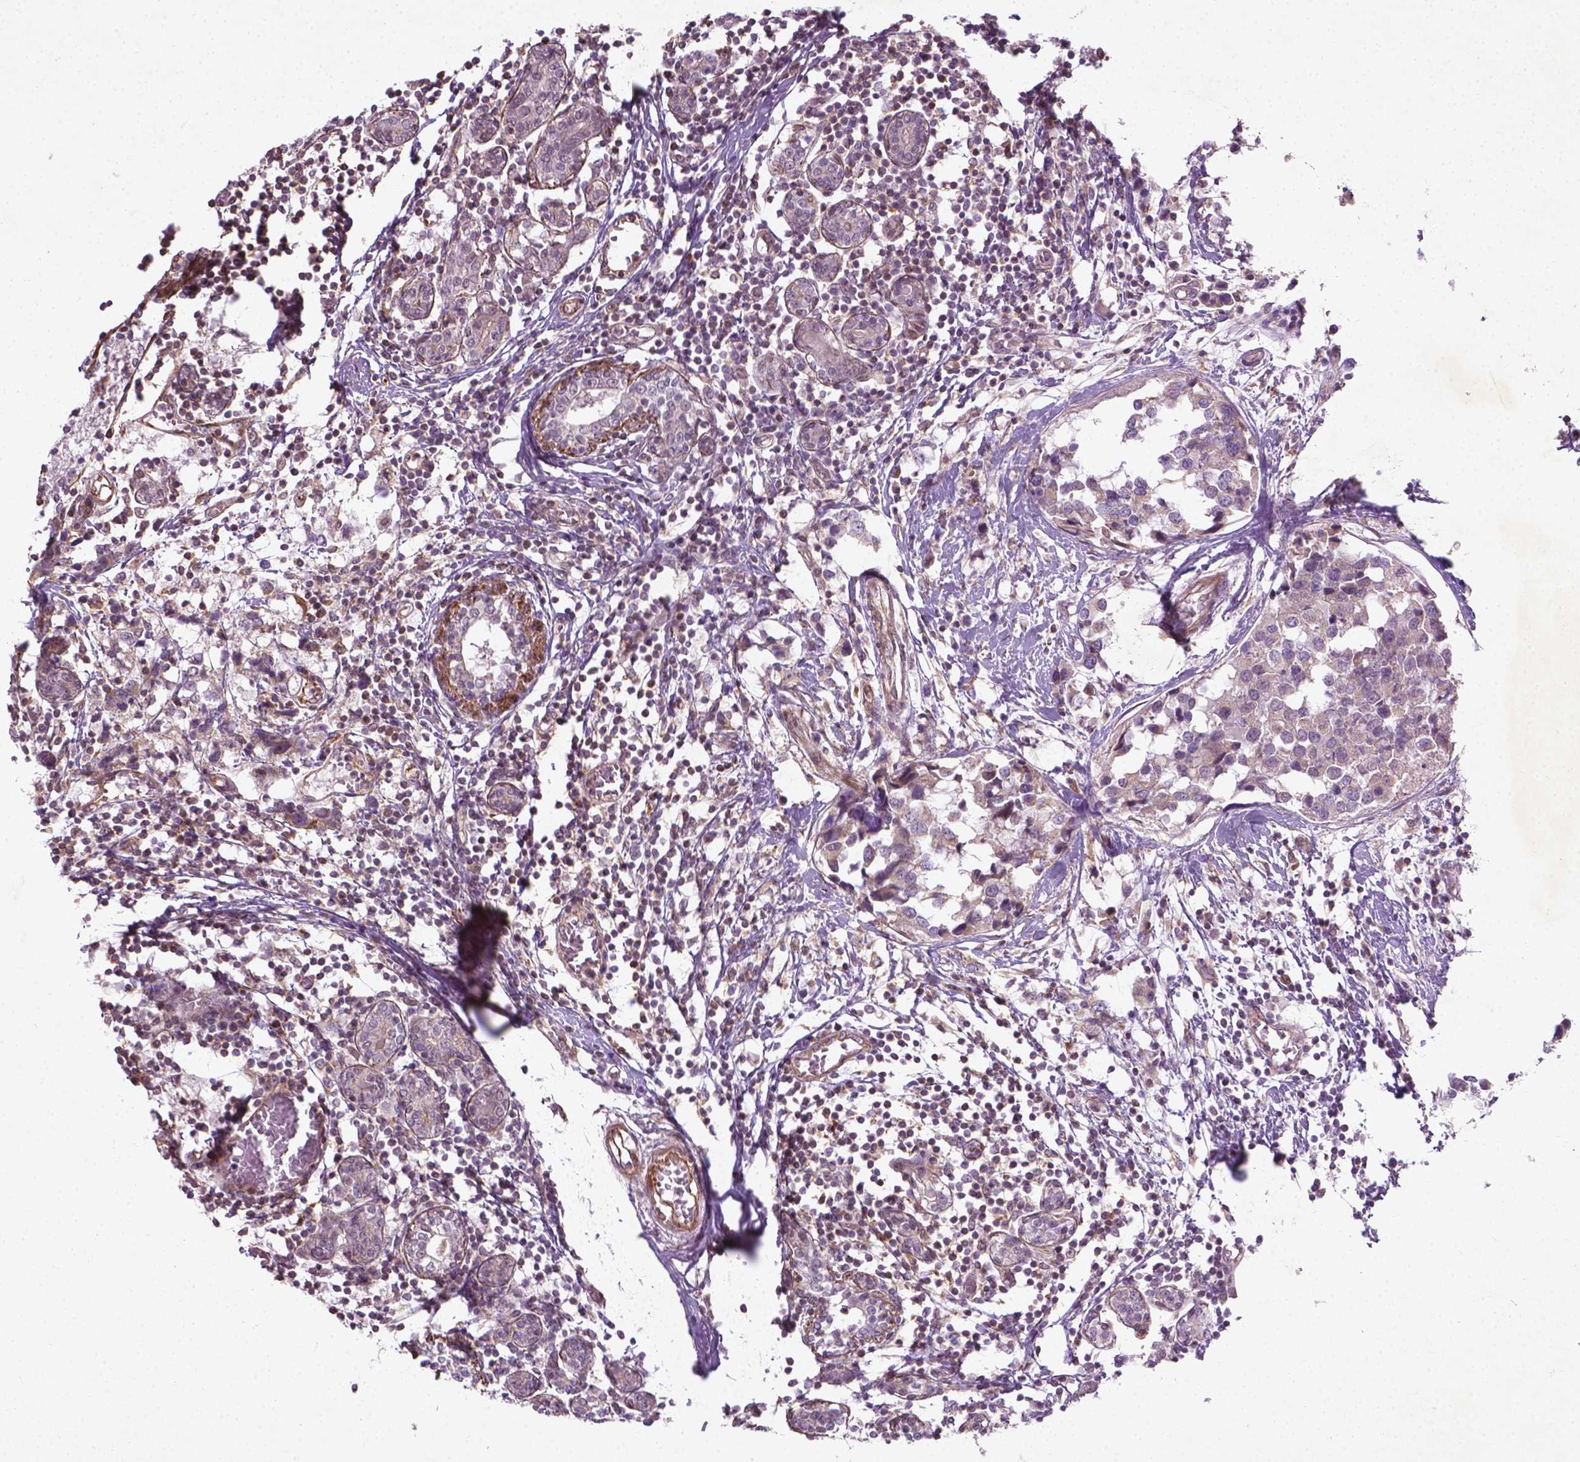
{"staining": {"intensity": "negative", "quantity": "none", "location": "none"}, "tissue": "breast cancer", "cell_type": "Tumor cells", "image_type": "cancer", "snomed": [{"axis": "morphology", "description": "Lobular carcinoma"}, {"axis": "topography", "description": "Breast"}], "caption": "IHC of human breast lobular carcinoma shows no staining in tumor cells.", "gene": "TCHP", "patient": {"sex": "female", "age": 59}}